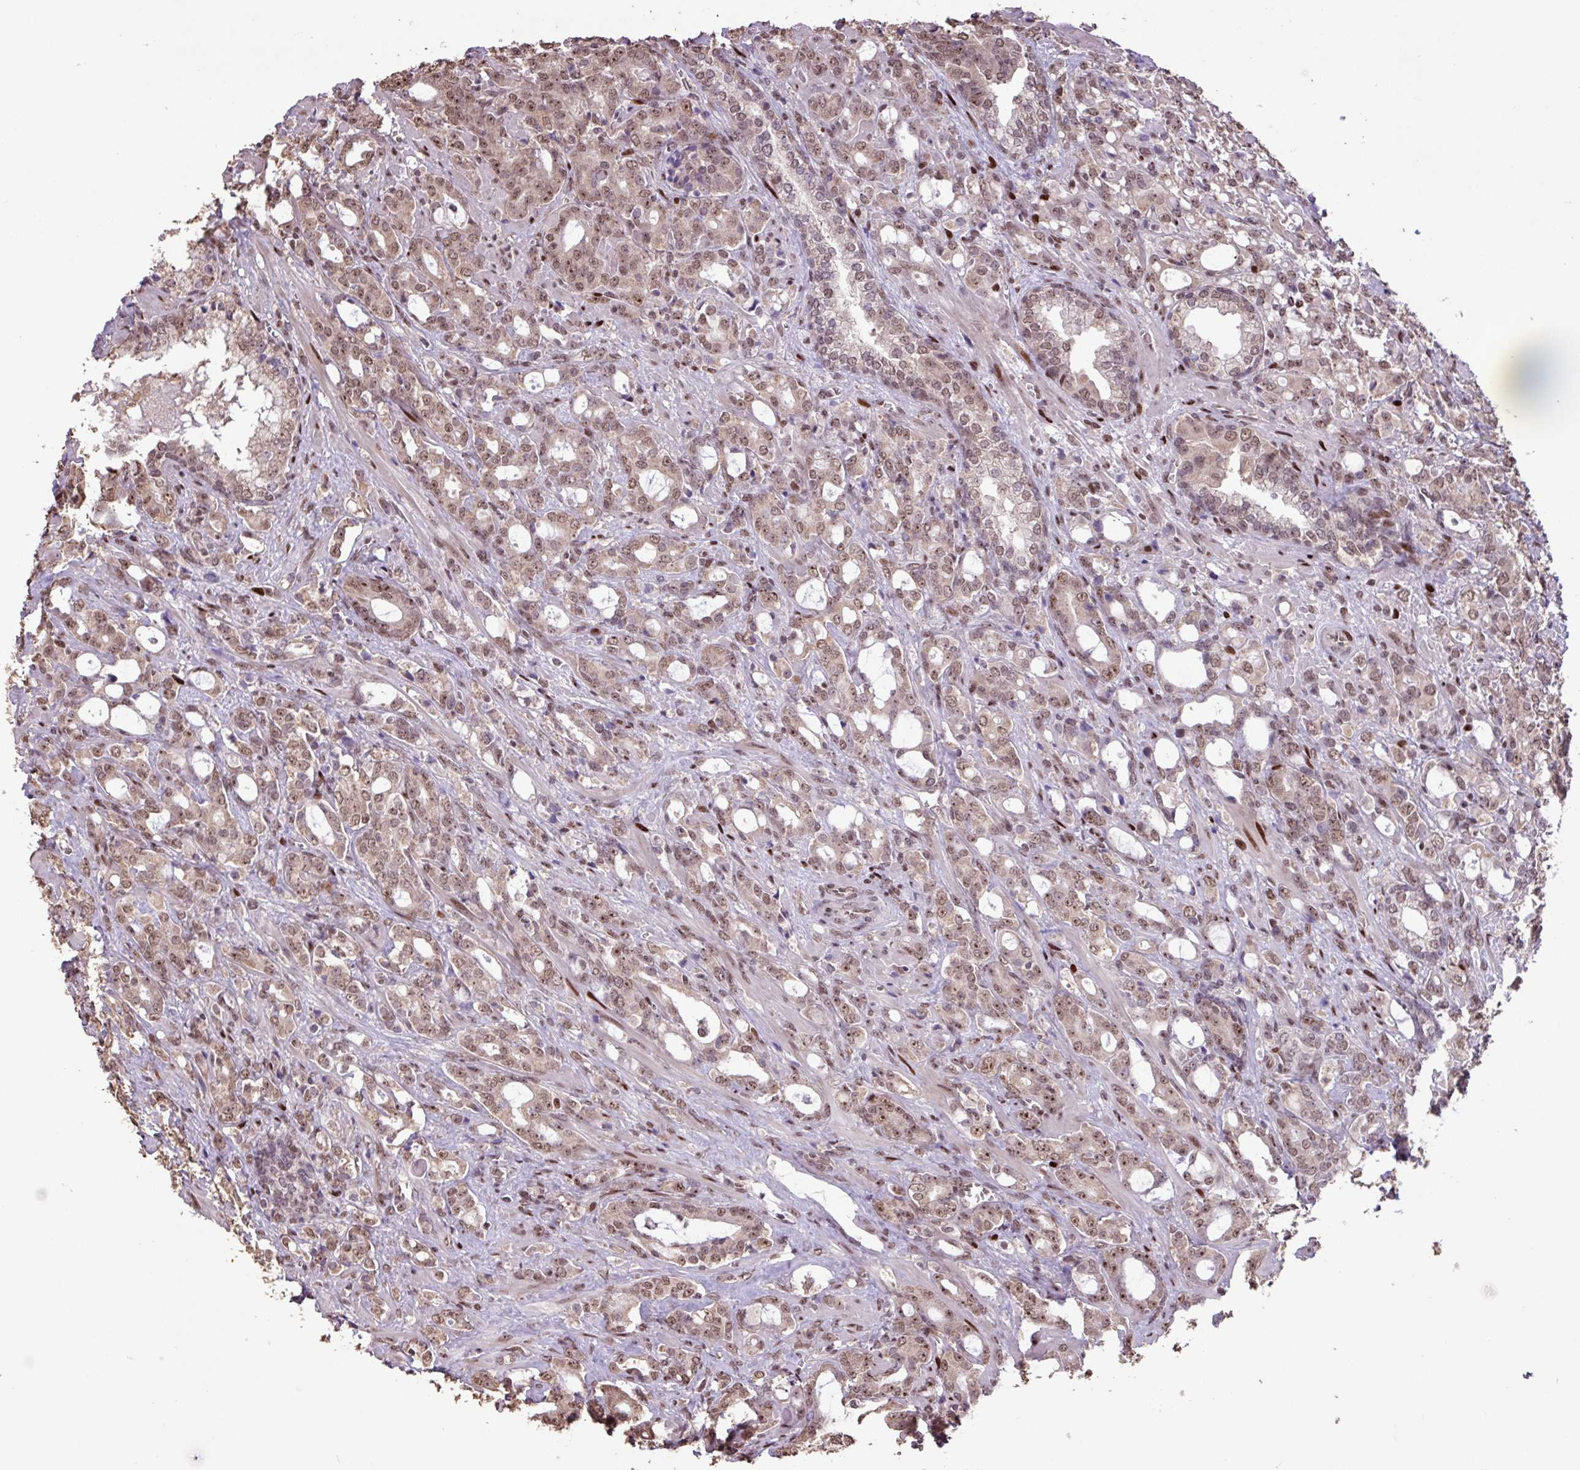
{"staining": {"intensity": "weak", "quantity": ">75%", "location": "cytoplasmic/membranous,nuclear"}, "tissue": "prostate cancer", "cell_type": "Tumor cells", "image_type": "cancer", "snomed": [{"axis": "morphology", "description": "Adenocarcinoma, High grade"}, {"axis": "topography", "description": "Prostate"}], "caption": "Prostate cancer (adenocarcinoma (high-grade)) tissue reveals weak cytoplasmic/membranous and nuclear staining in approximately >75% of tumor cells, visualized by immunohistochemistry.", "gene": "ZNF709", "patient": {"sex": "male", "age": 72}}